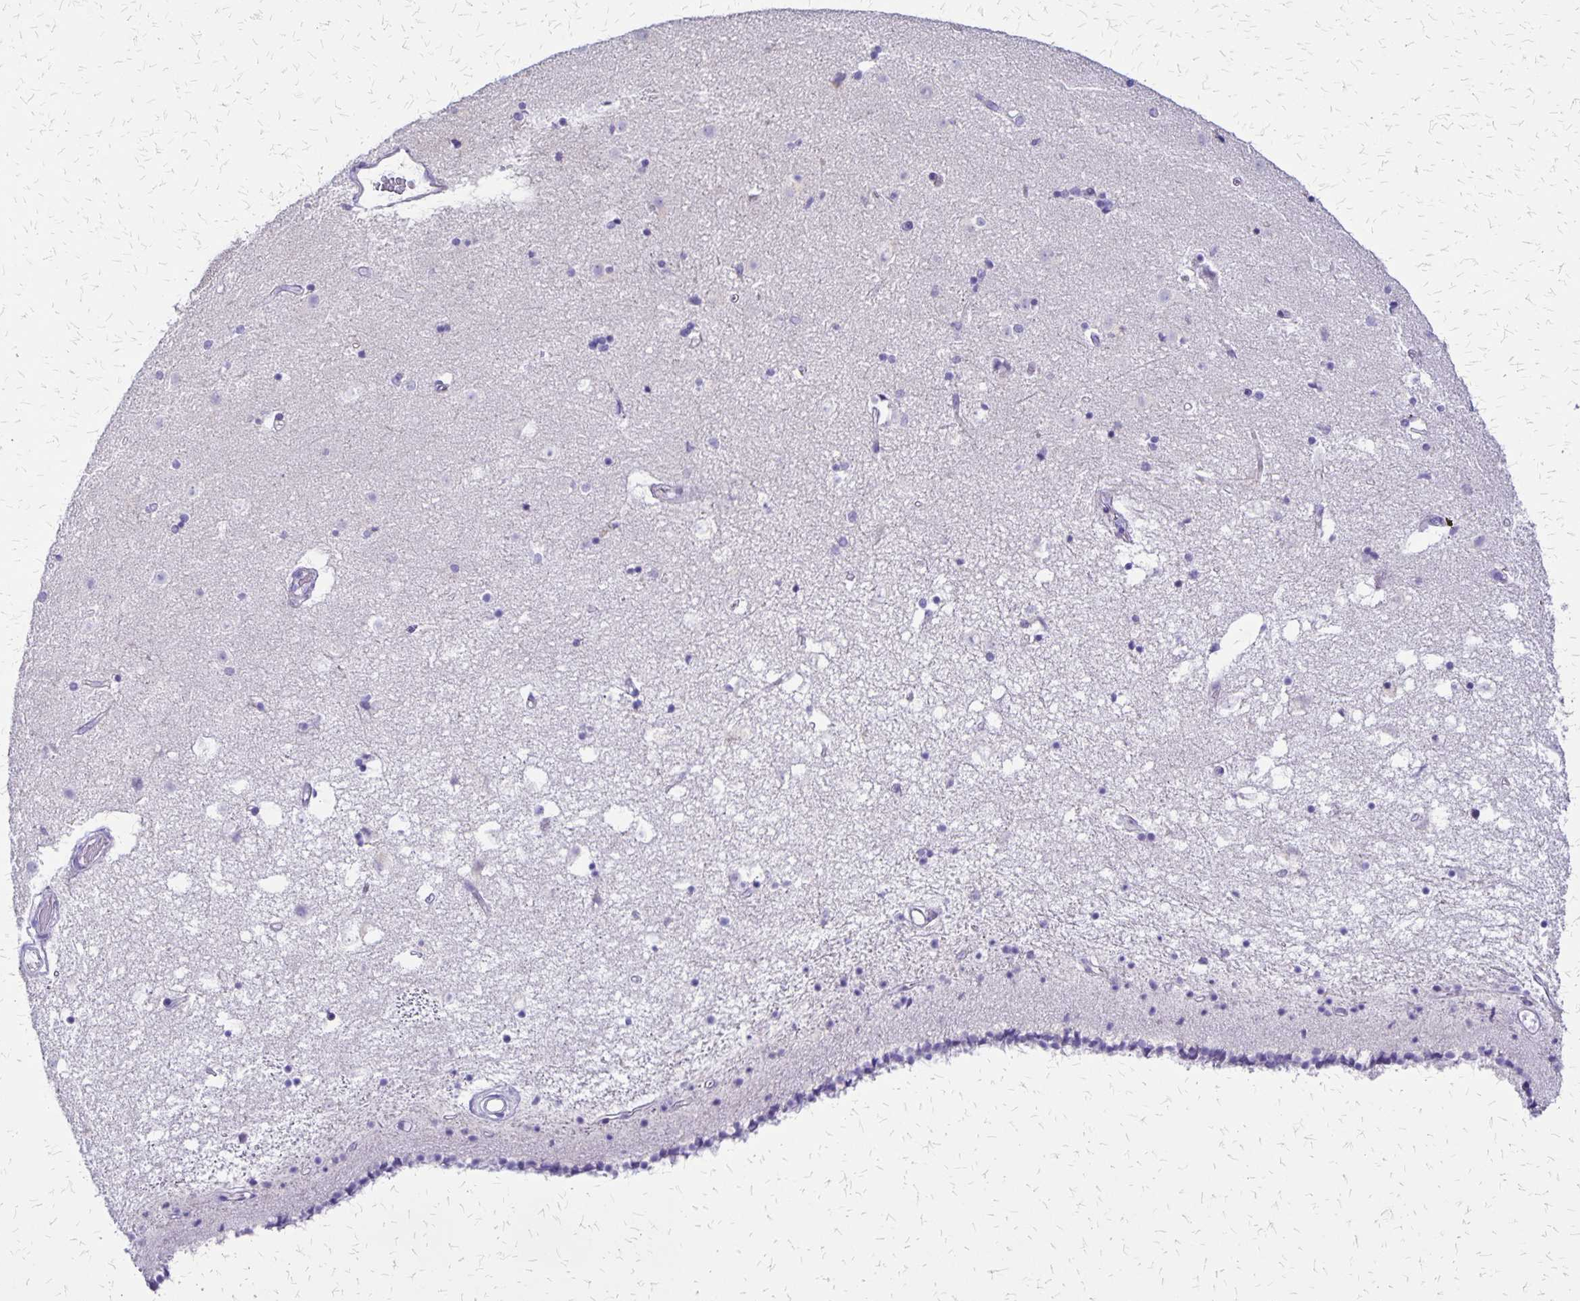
{"staining": {"intensity": "negative", "quantity": "none", "location": "none"}, "tissue": "caudate", "cell_type": "Glial cells", "image_type": "normal", "snomed": [{"axis": "morphology", "description": "Normal tissue, NOS"}, {"axis": "topography", "description": "Lateral ventricle wall"}], "caption": "The histopathology image exhibits no significant positivity in glial cells of caudate.", "gene": "SI", "patient": {"sex": "female", "age": 71}}